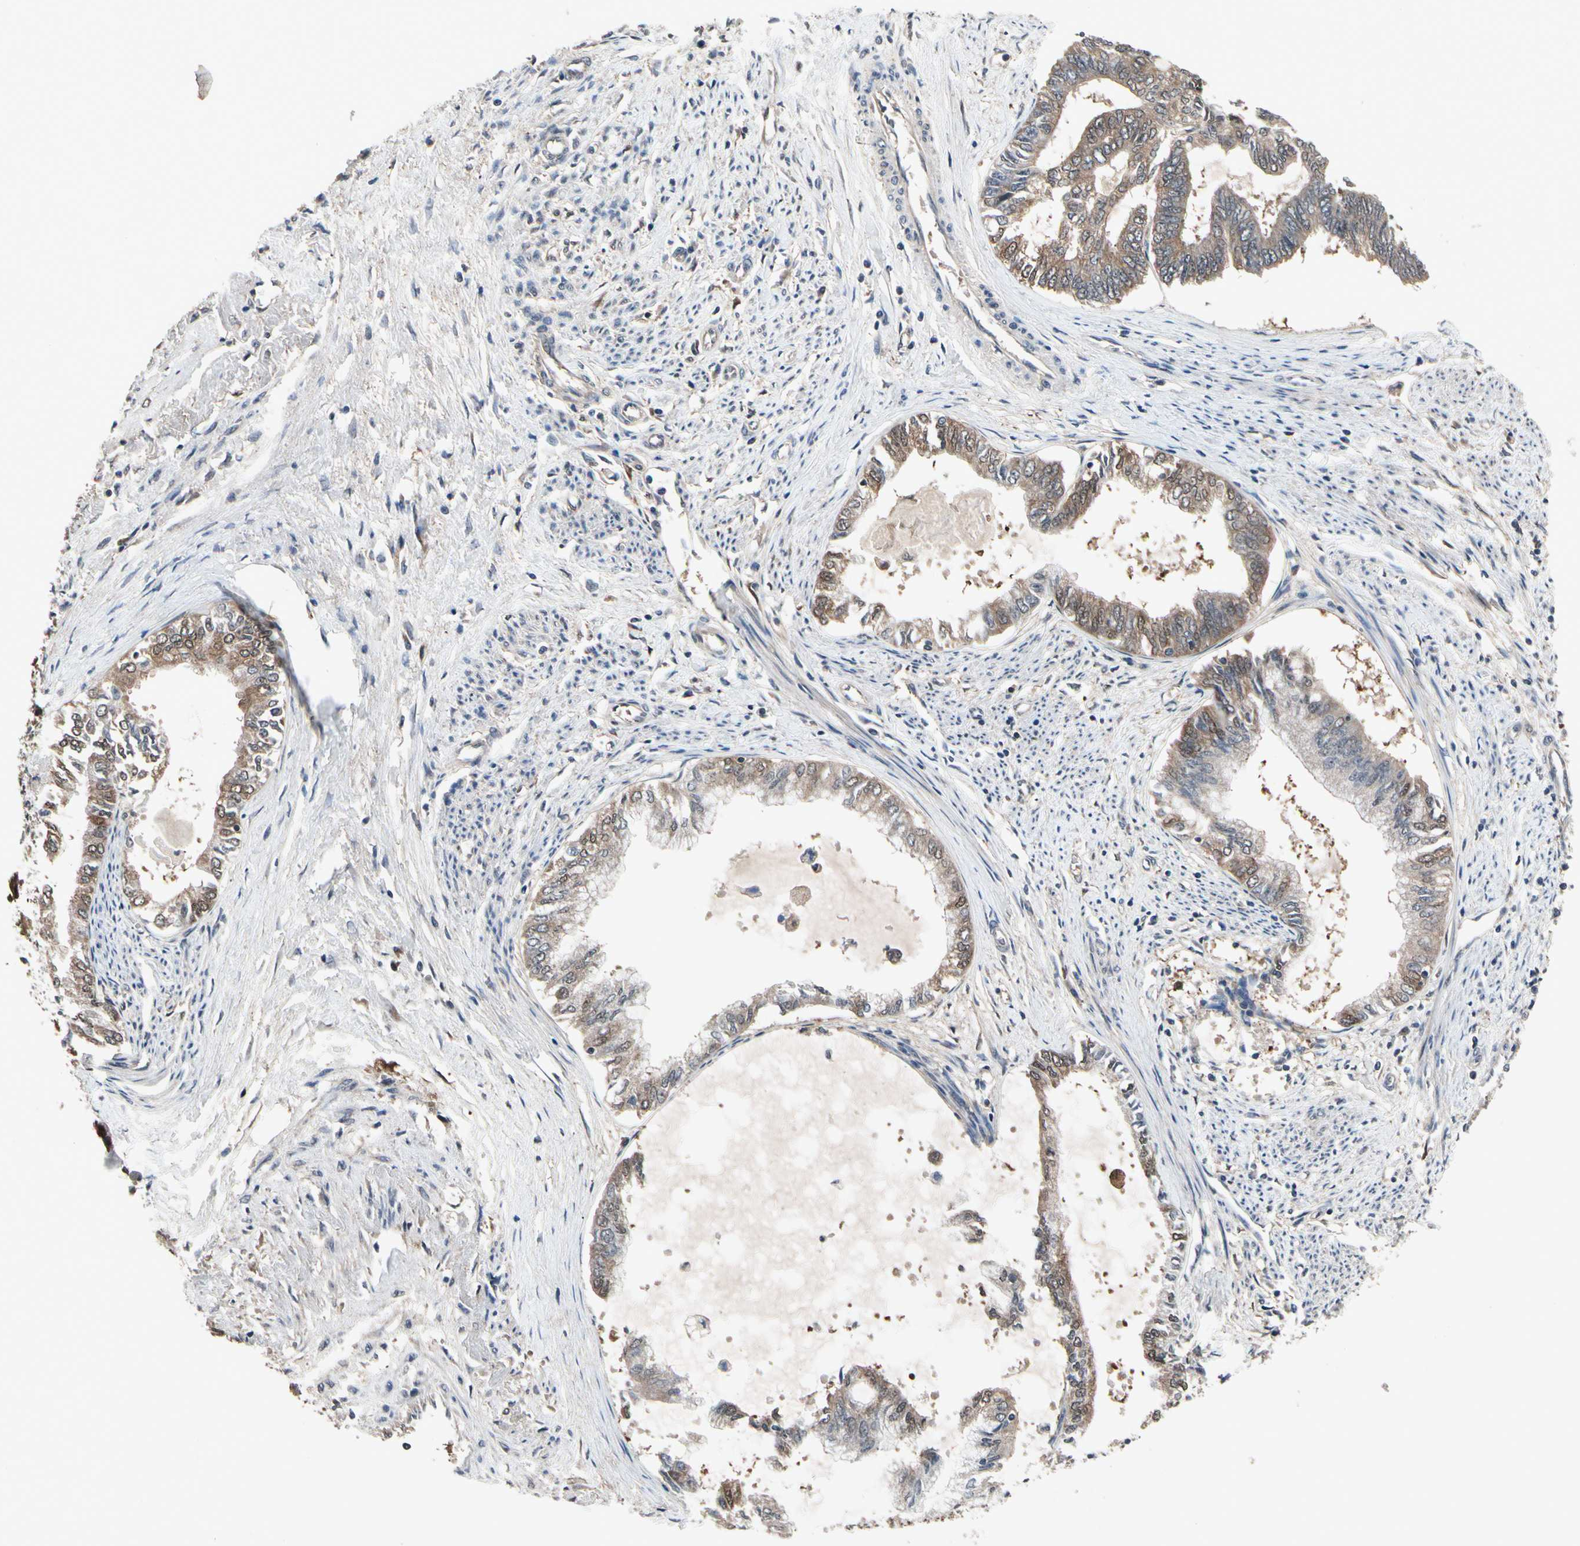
{"staining": {"intensity": "moderate", "quantity": ">75%", "location": "cytoplasmic/membranous,nuclear"}, "tissue": "endometrial cancer", "cell_type": "Tumor cells", "image_type": "cancer", "snomed": [{"axis": "morphology", "description": "Adenocarcinoma, NOS"}, {"axis": "topography", "description": "Endometrium"}], "caption": "Human endometrial adenocarcinoma stained with a protein marker demonstrates moderate staining in tumor cells.", "gene": "PRDX6", "patient": {"sex": "female", "age": 86}}